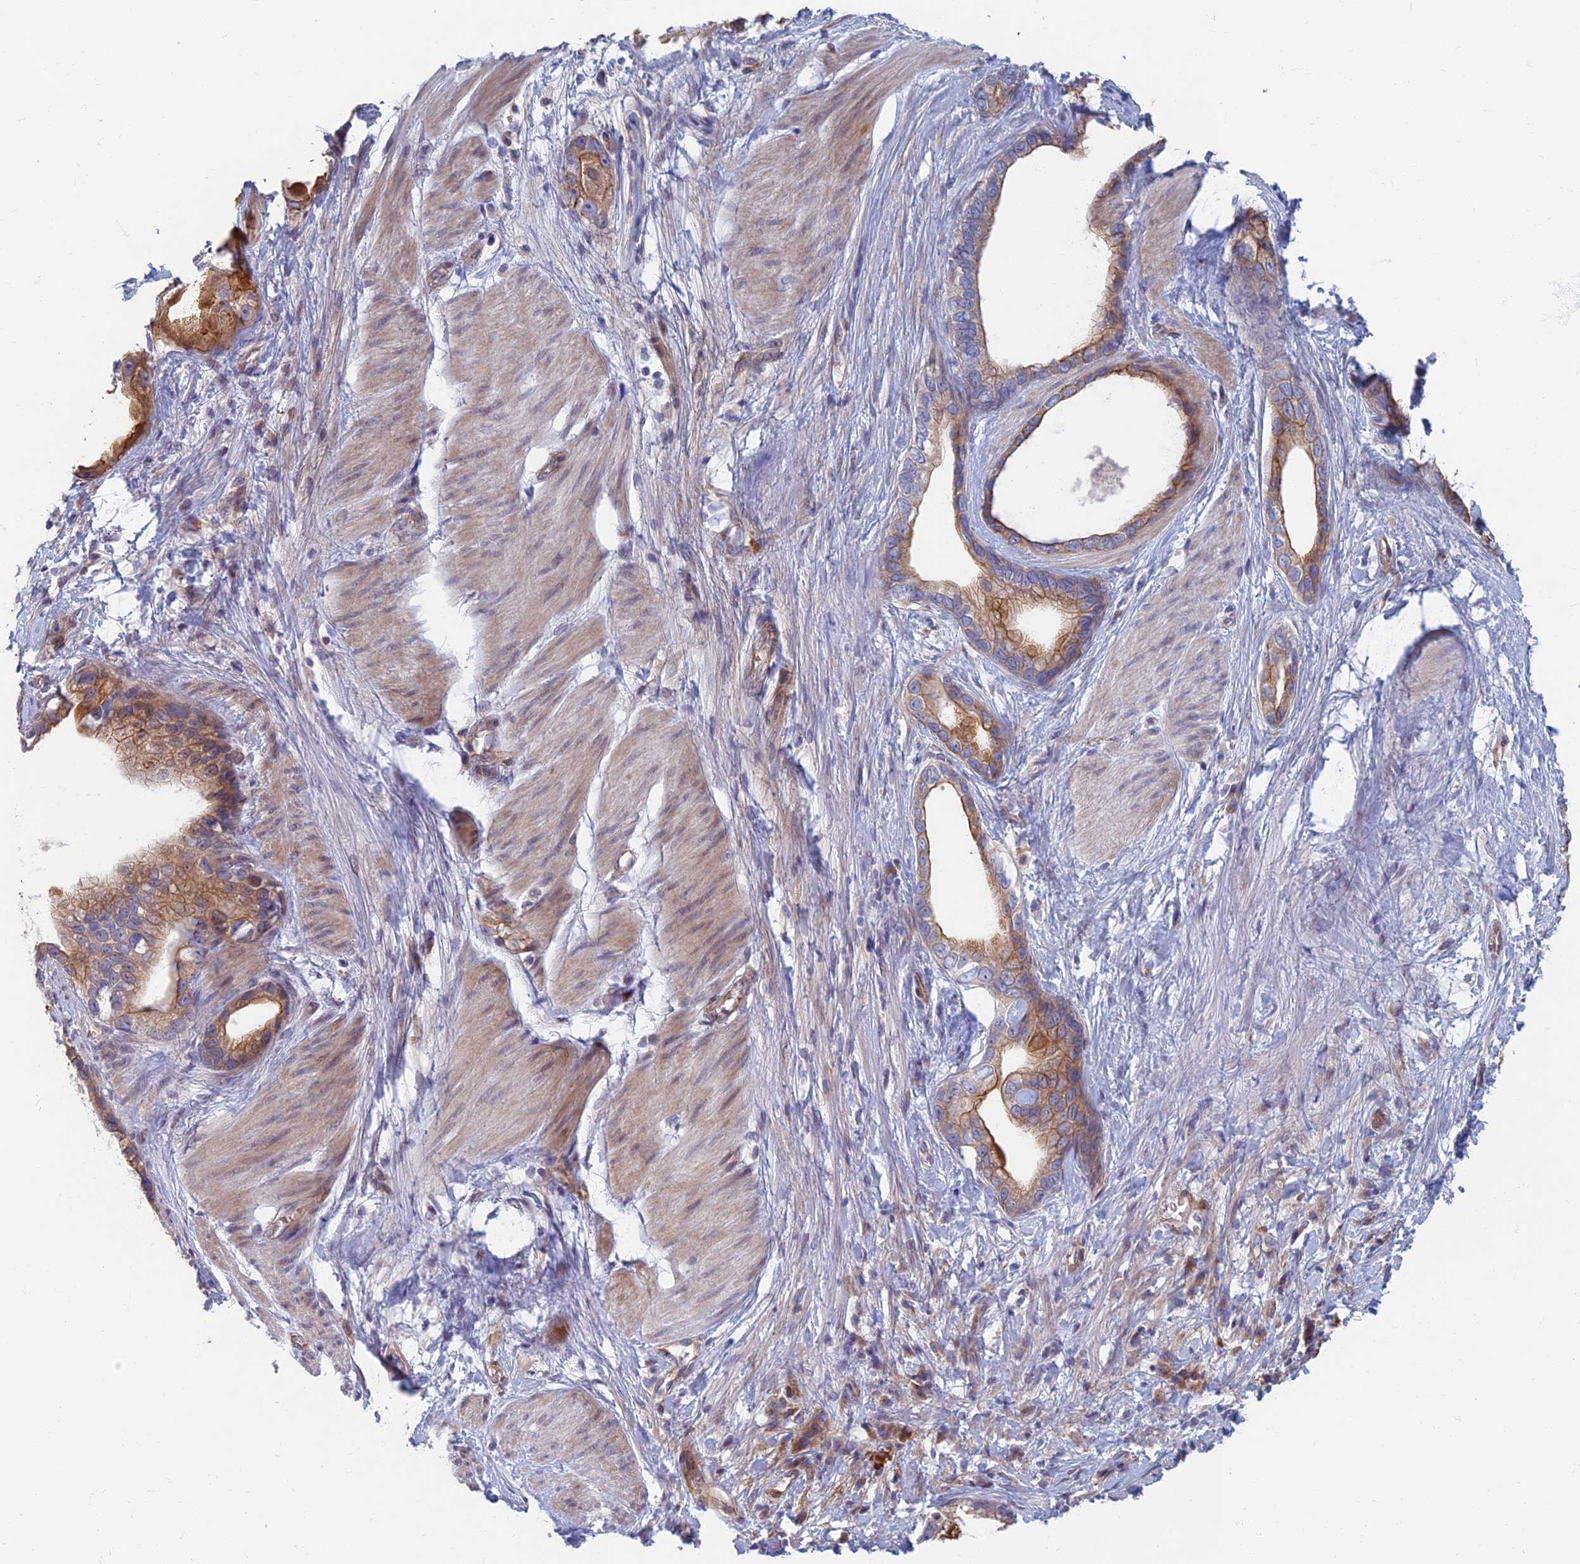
{"staining": {"intensity": "moderate", "quantity": ">75%", "location": "cytoplasmic/membranous"}, "tissue": "stomach cancer", "cell_type": "Tumor cells", "image_type": "cancer", "snomed": [{"axis": "morphology", "description": "Adenocarcinoma, NOS"}, {"axis": "topography", "description": "Stomach"}], "caption": "The histopathology image shows staining of stomach adenocarcinoma, revealing moderate cytoplasmic/membranous protein positivity (brown color) within tumor cells.", "gene": "RHBDL2", "patient": {"sex": "male", "age": 55}}